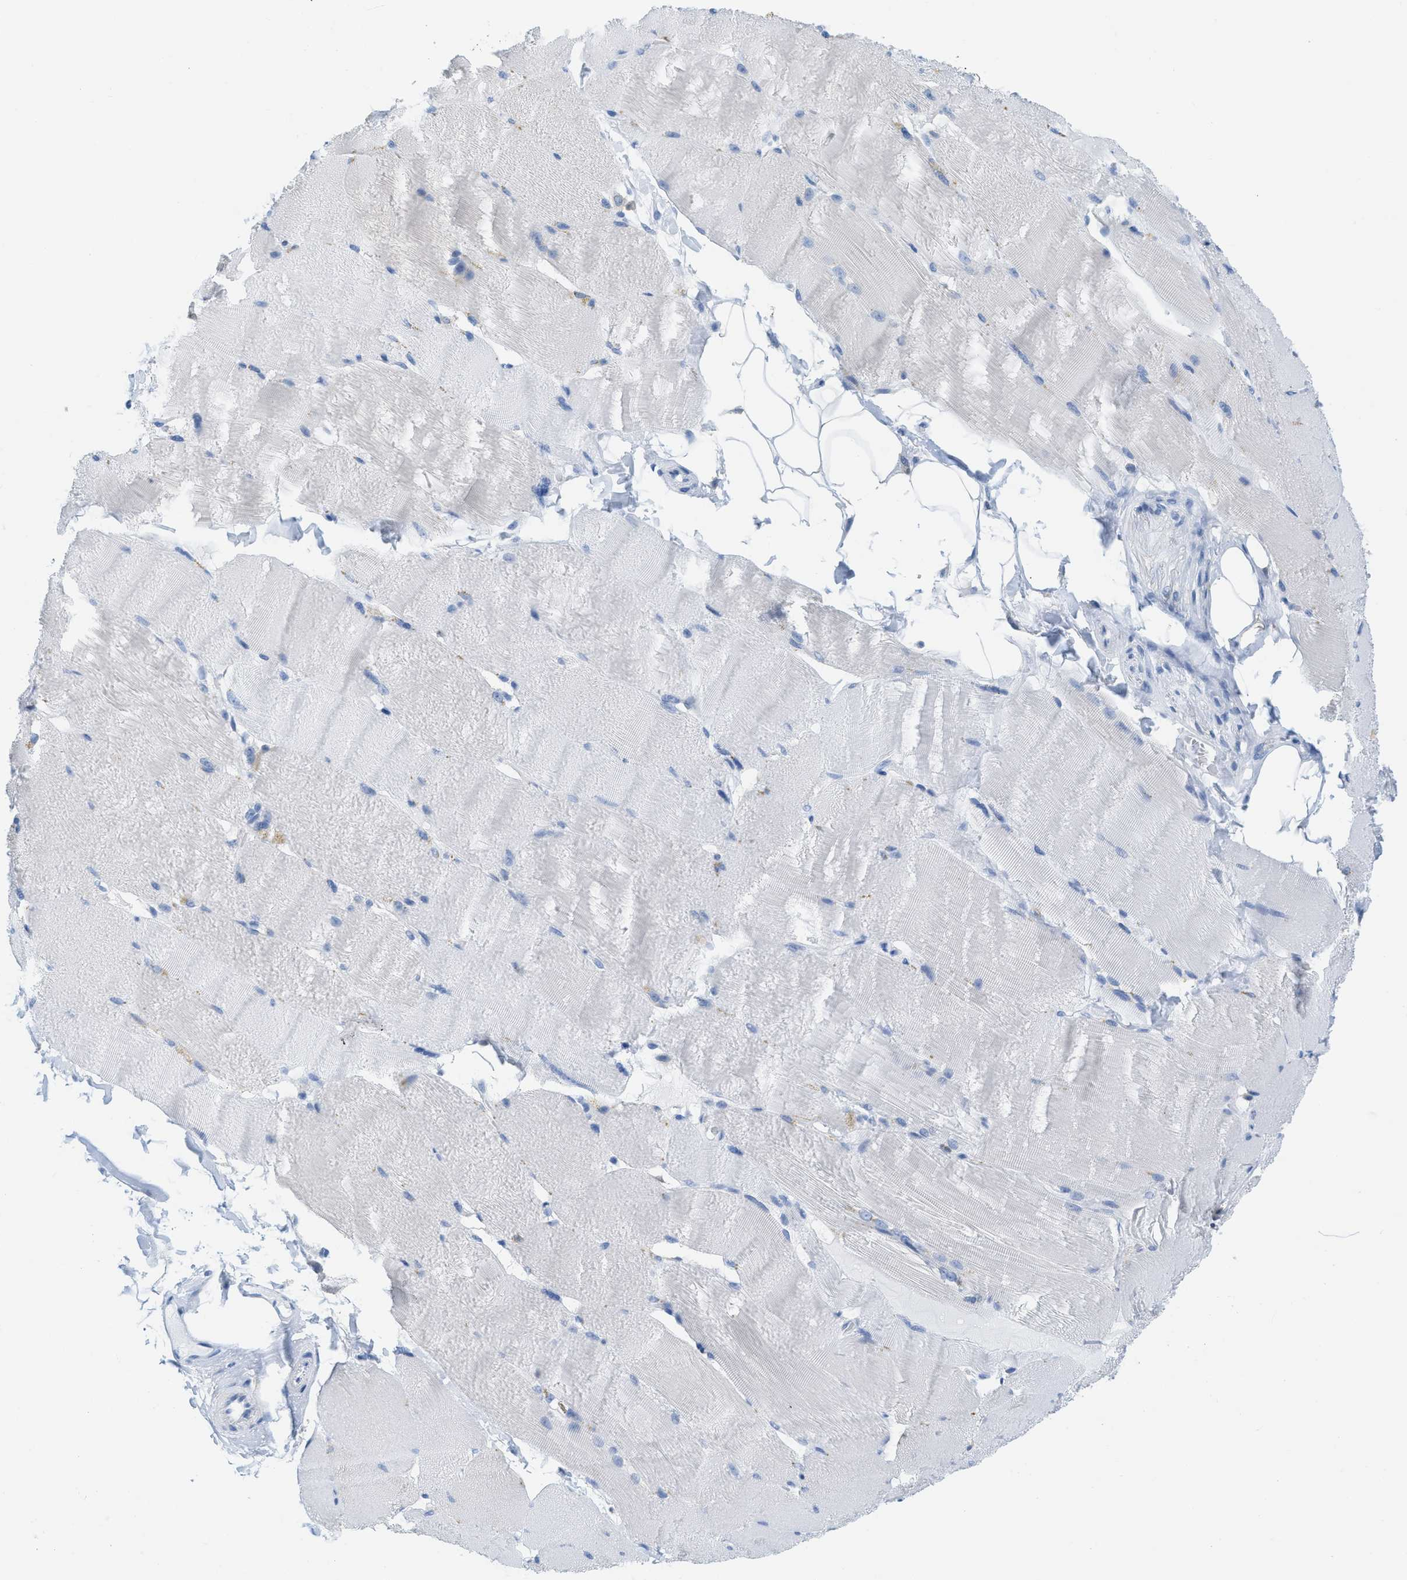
{"staining": {"intensity": "negative", "quantity": "none", "location": "none"}, "tissue": "skeletal muscle", "cell_type": "Myocytes", "image_type": "normal", "snomed": [{"axis": "morphology", "description": "Normal tissue, NOS"}, {"axis": "topography", "description": "Skin"}, {"axis": "topography", "description": "Skeletal muscle"}], "caption": "Myocytes show no significant expression in unremarkable skeletal muscle. (Brightfield microscopy of DAB IHC at high magnification).", "gene": "ASGR1", "patient": {"sex": "male", "age": 83}}